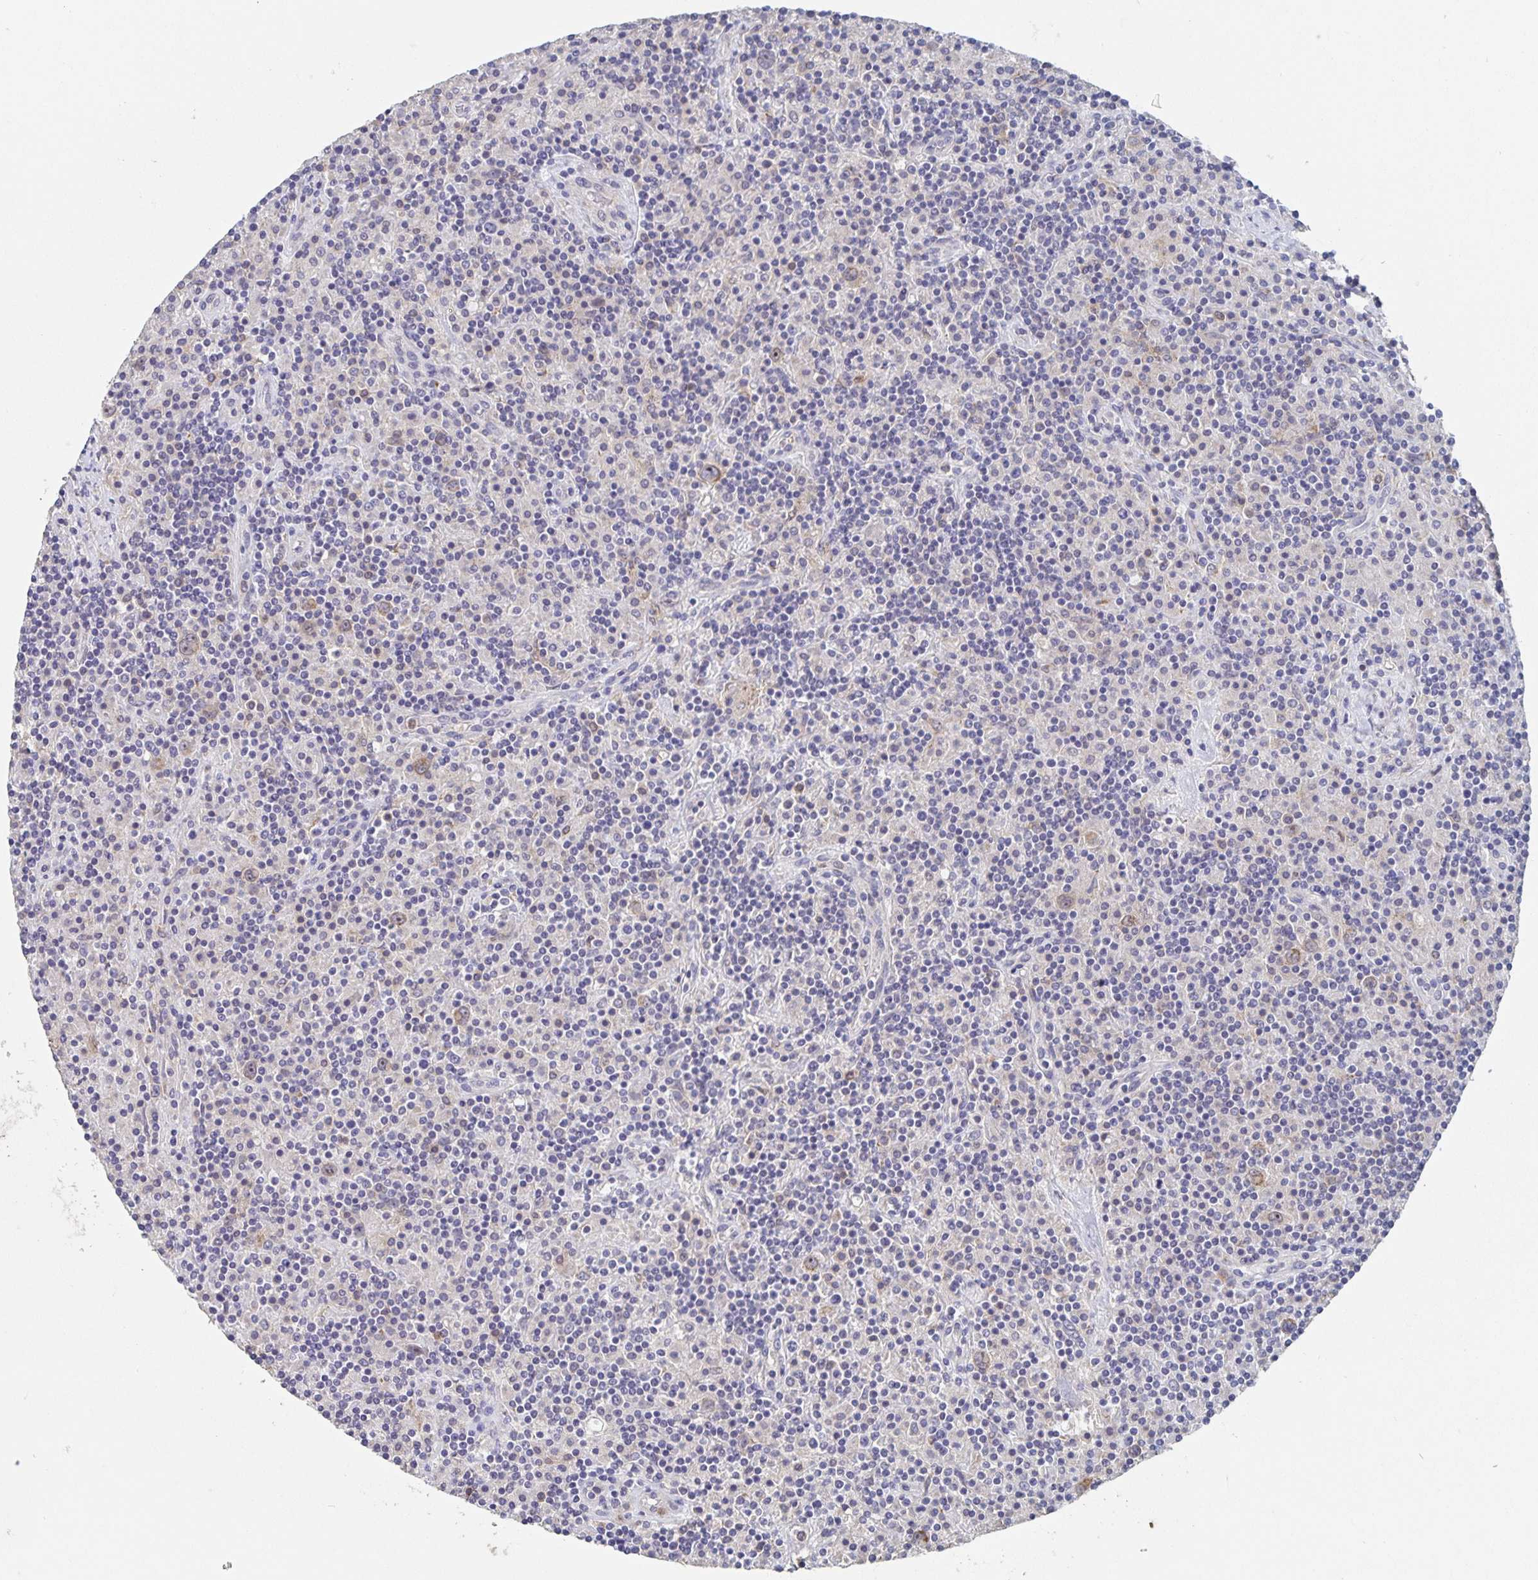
{"staining": {"intensity": "weak", "quantity": ">75%", "location": "cytoplasmic/membranous"}, "tissue": "lymphoma", "cell_type": "Tumor cells", "image_type": "cancer", "snomed": [{"axis": "morphology", "description": "Hodgkin's disease, NOS"}, {"axis": "topography", "description": "Lymph node"}], "caption": "A photomicrograph of human Hodgkin's disease stained for a protein reveals weak cytoplasmic/membranous brown staining in tumor cells.", "gene": "CDC42BPG", "patient": {"sex": "male", "age": 70}}